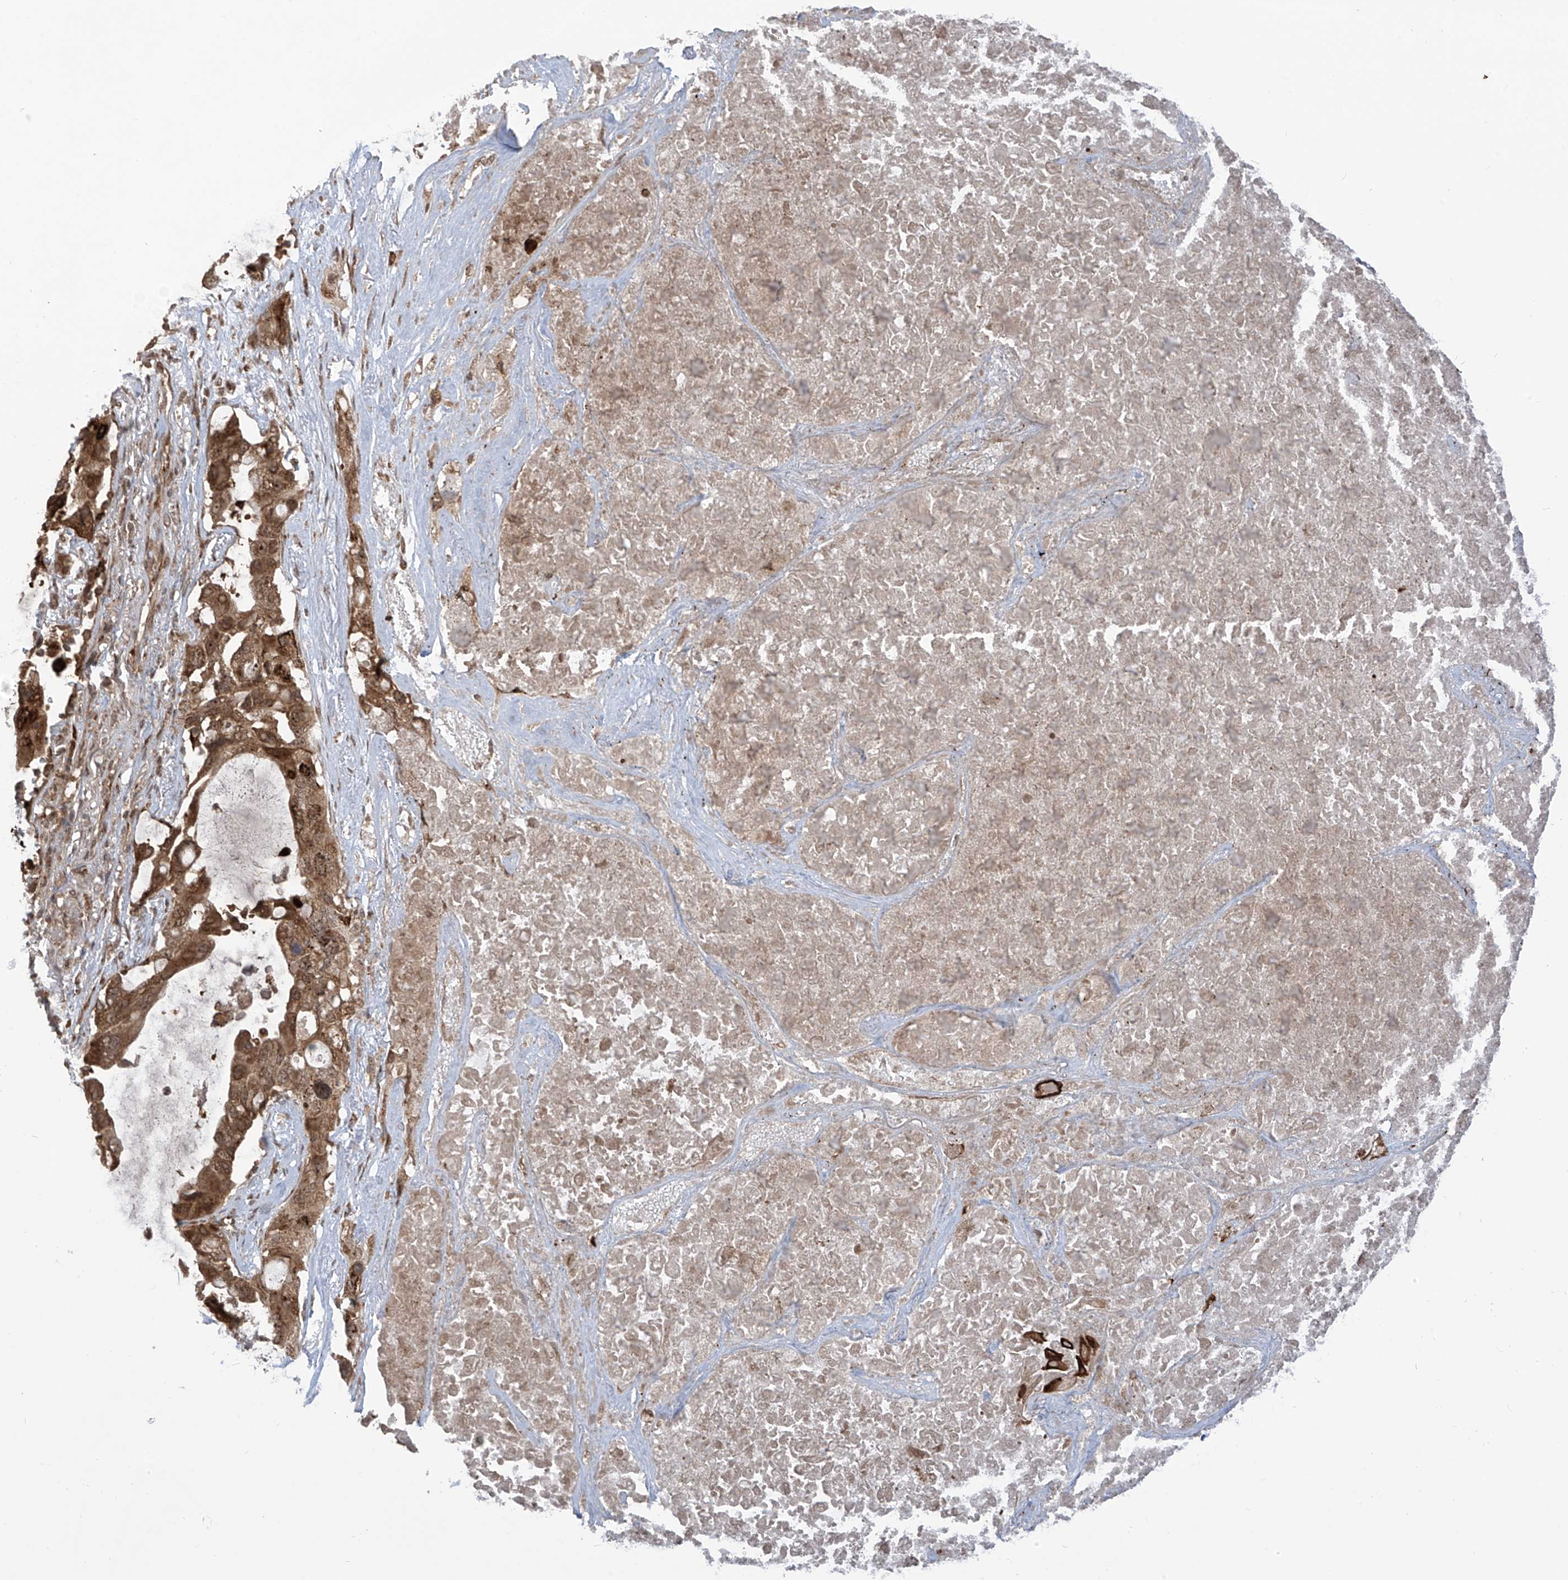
{"staining": {"intensity": "moderate", "quantity": ">75%", "location": "cytoplasmic/membranous"}, "tissue": "lung cancer", "cell_type": "Tumor cells", "image_type": "cancer", "snomed": [{"axis": "morphology", "description": "Squamous cell carcinoma, NOS"}, {"axis": "topography", "description": "Lung"}], "caption": "Immunohistochemical staining of human lung cancer reveals moderate cytoplasmic/membranous protein staining in about >75% of tumor cells. (Stains: DAB (3,3'-diaminobenzidine) in brown, nuclei in blue, Microscopy: brightfield microscopy at high magnification).", "gene": "TRIM67", "patient": {"sex": "female", "age": 73}}